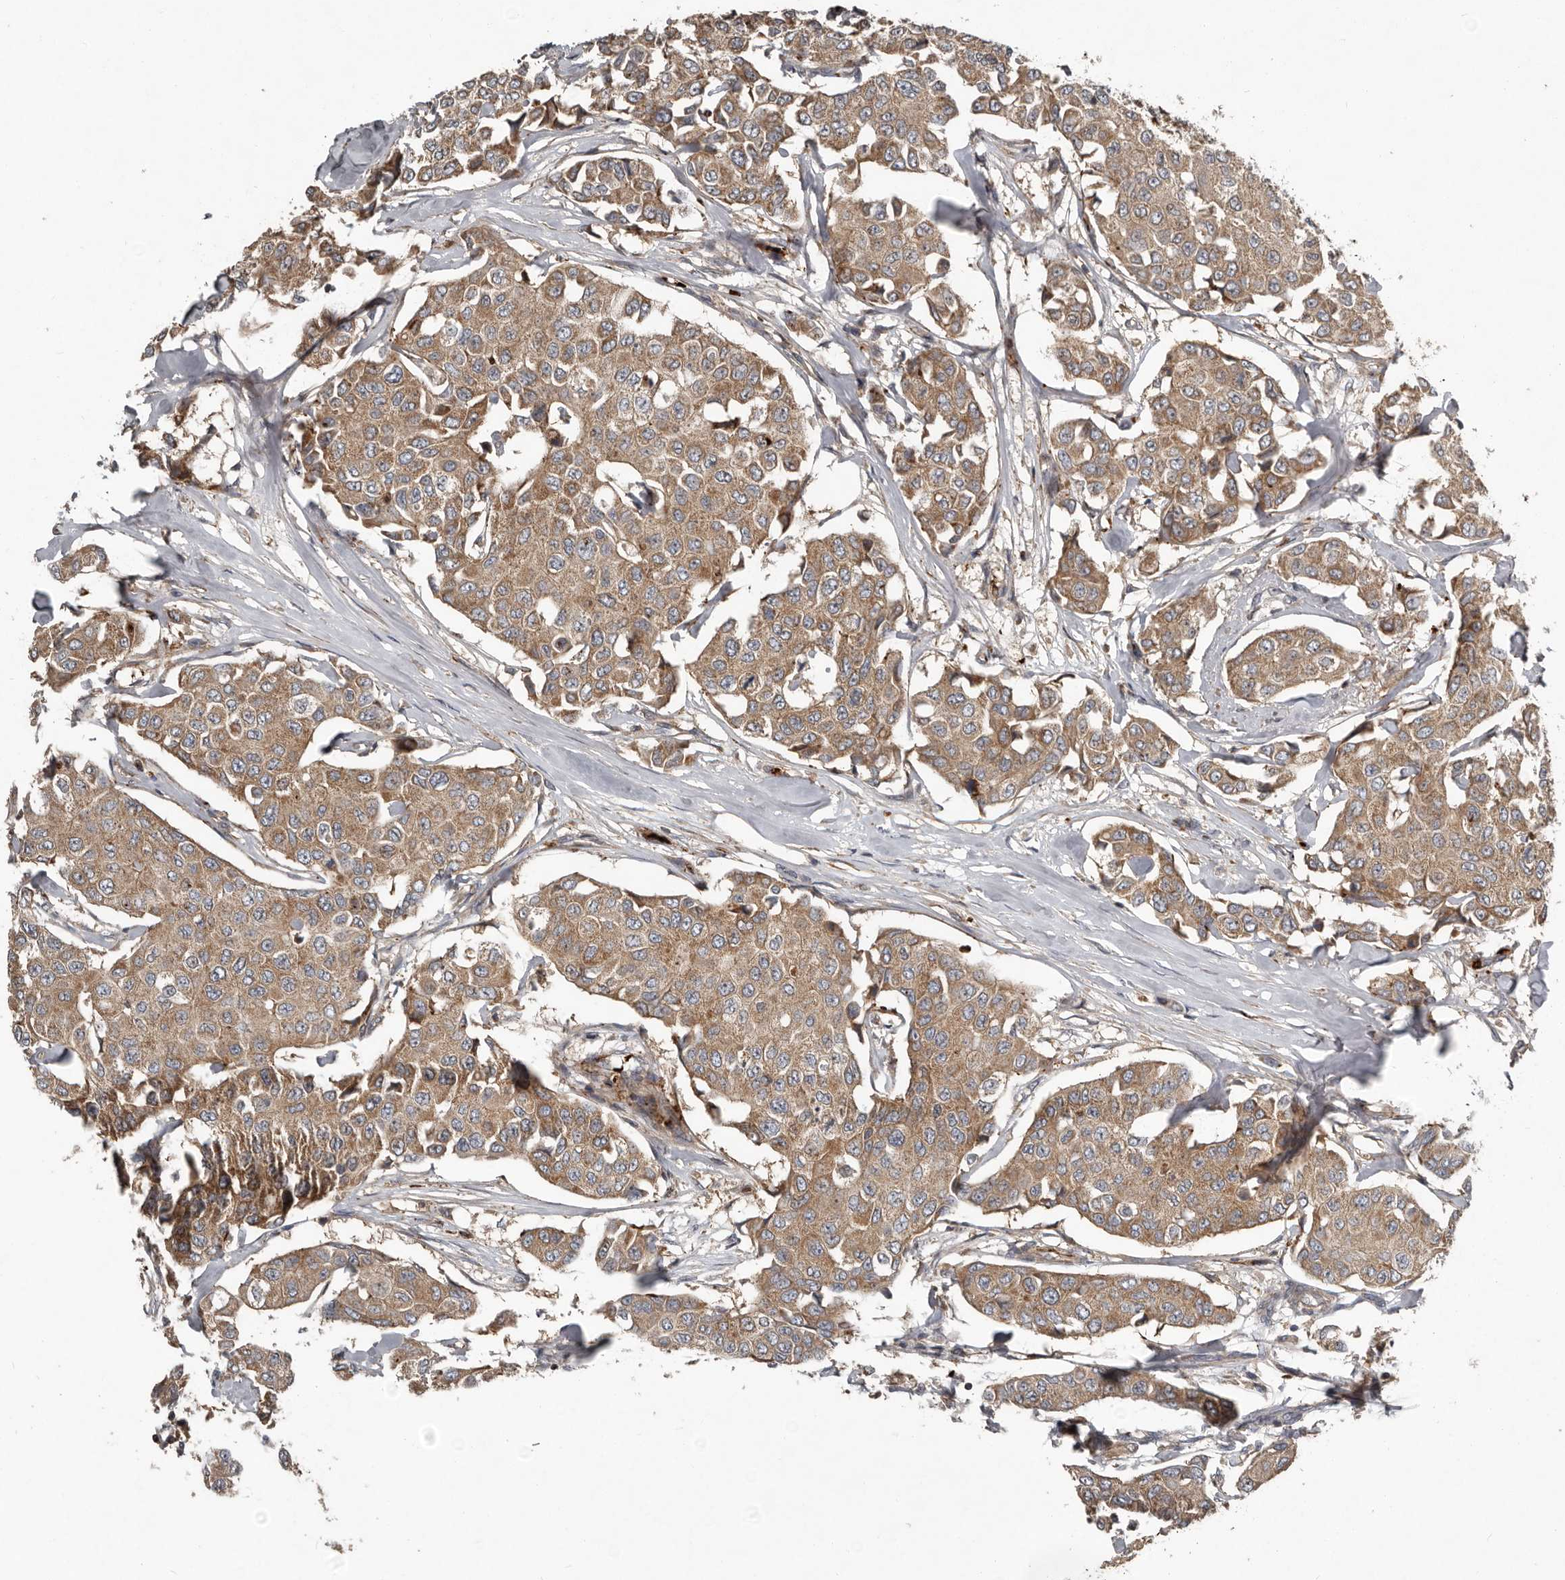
{"staining": {"intensity": "moderate", "quantity": ">75%", "location": "cytoplasmic/membranous"}, "tissue": "breast cancer", "cell_type": "Tumor cells", "image_type": "cancer", "snomed": [{"axis": "morphology", "description": "Duct carcinoma"}, {"axis": "topography", "description": "Breast"}], "caption": "Immunohistochemical staining of breast invasive ductal carcinoma shows medium levels of moderate cytoplasmic/membranous protein staining in approximately >75% of tumor cells.", "gene": "FBXO31", "patient": {"sex": "female", "age": 80}}